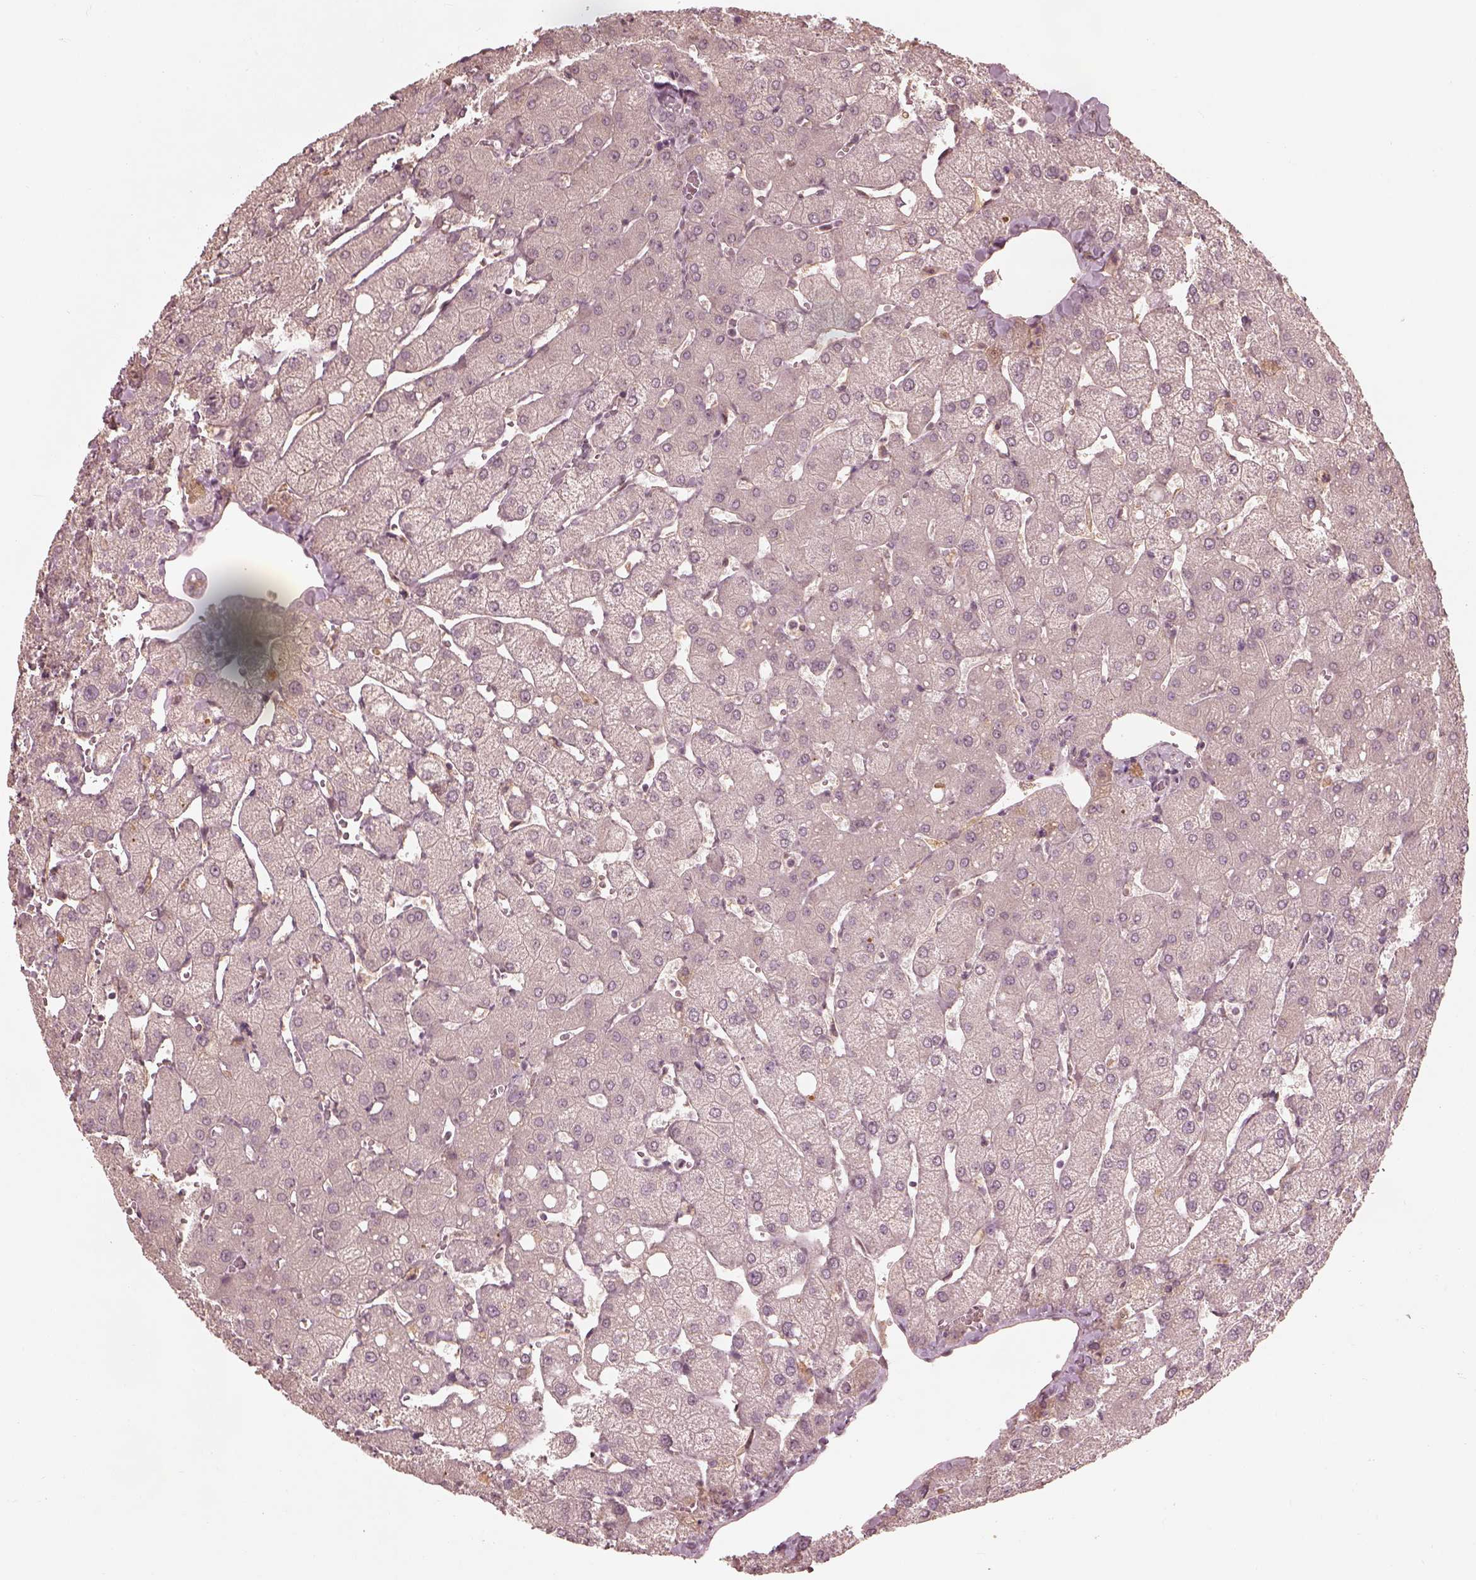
{"staining": {"intensity": "negative", "quantity": "none", "location": "none"}, "tissue": "liver", "cell_type": "Cholangiocytes", "image_type": "normal", "snomed": [{"axis": "morphology", "description": "Normal tissue, NOS"}, {"axis": "topography", "description": "Liver"}], "caption": "DAB (3,3'-diaminobenzidine) immunohistochemical staining of benign liver exhibits no significant positivity in cholangiocytes. (DAB (3,3'-diaminobenzidine) IHC, high magnification).", "gene": "CALR3", "patient": {"sex": "female", "age": 54}}